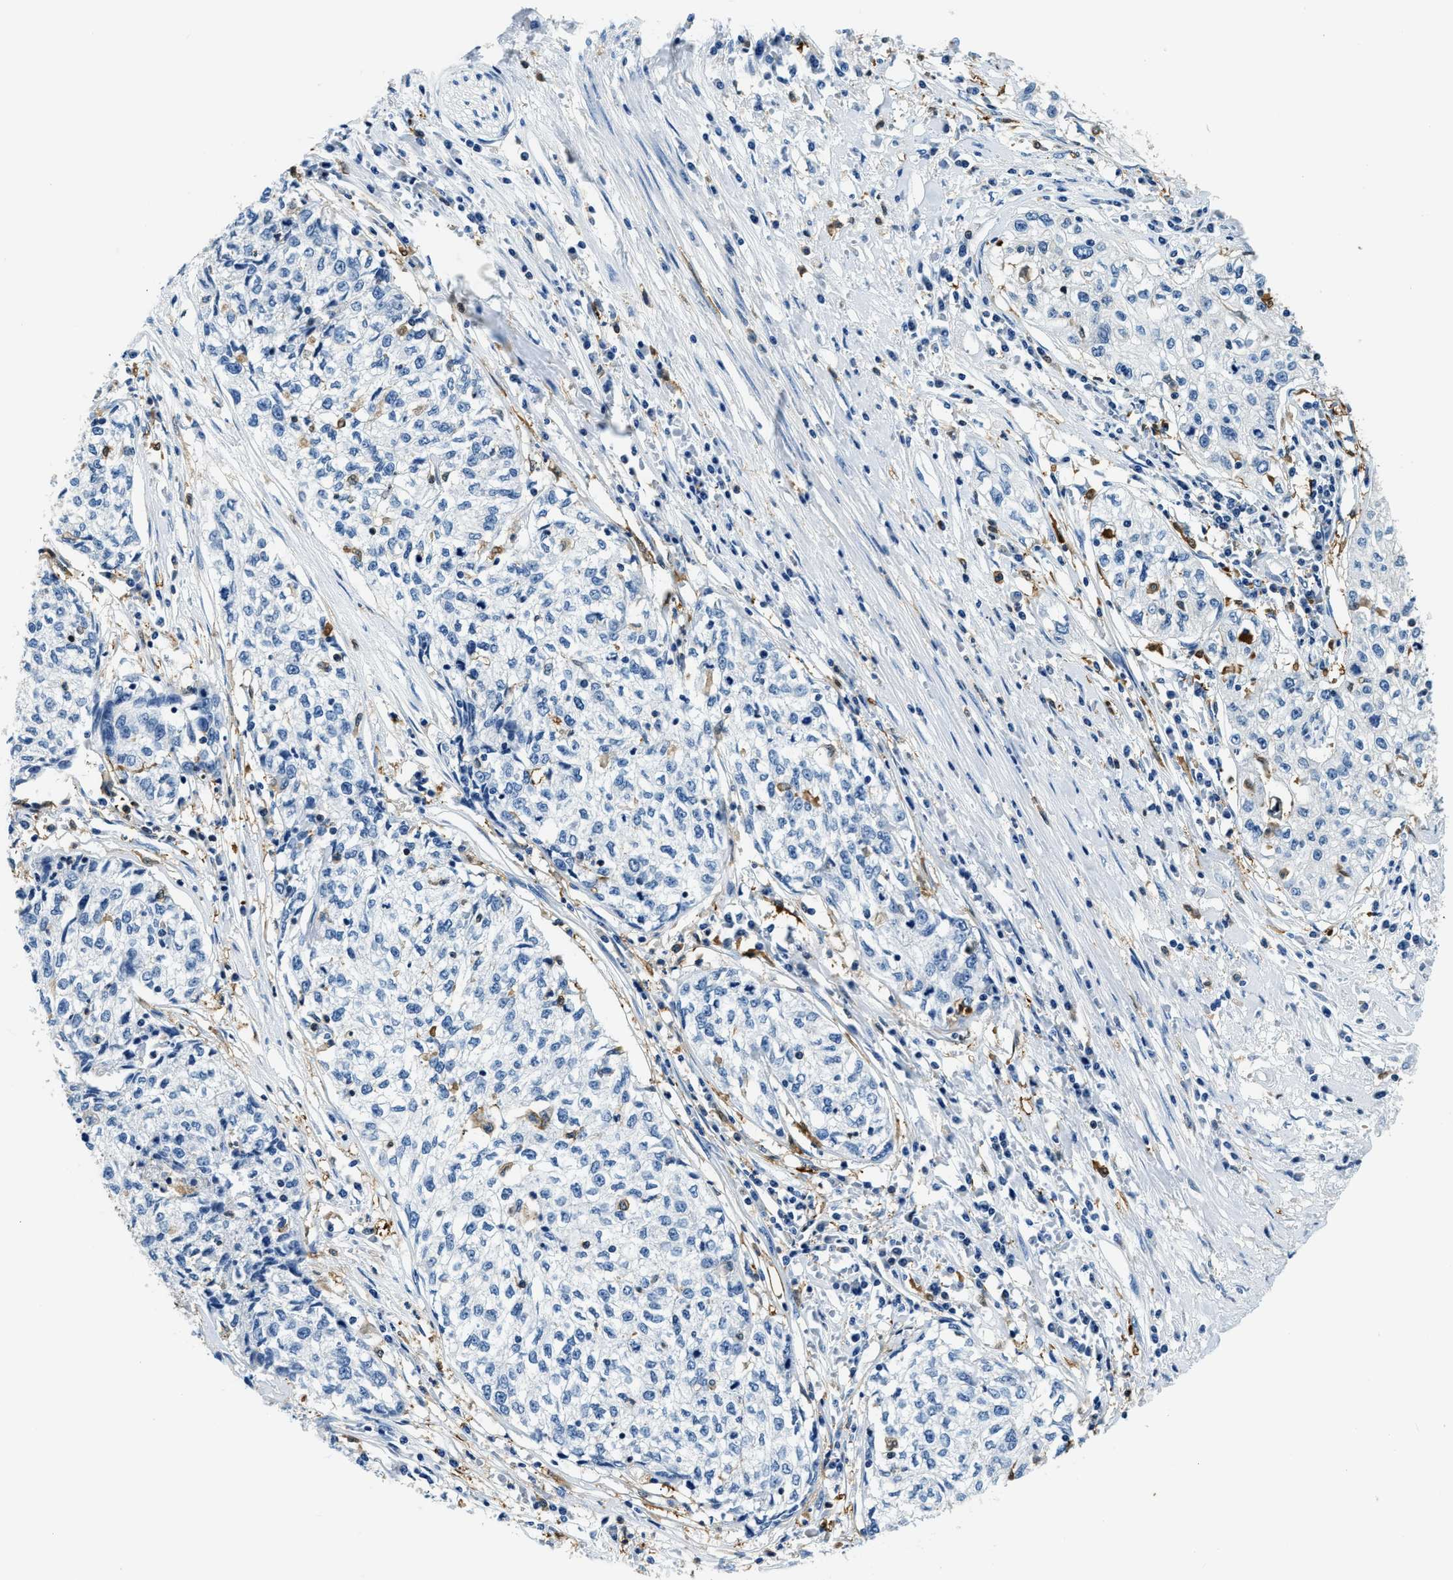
{"staining": {"intensity": "negative", "quantity": "none", "location": "none"}, "tissue": "cervical cancer", "cell_type": "Tumor cells", "image_type": "cancer", "snomed": [{"axis": "morphology", "description": "Squamous cell carcinoma, NOS"}, {"axis": "topography", "description": "Cervix"}], "caption": "Immunohistochemistry image of cervical squamous cell carcinoma stained for a protein (brown), which shows no staining in tumor cells.", "gene": "CAPG", "patient": {"sex": "female", "age": 57}}